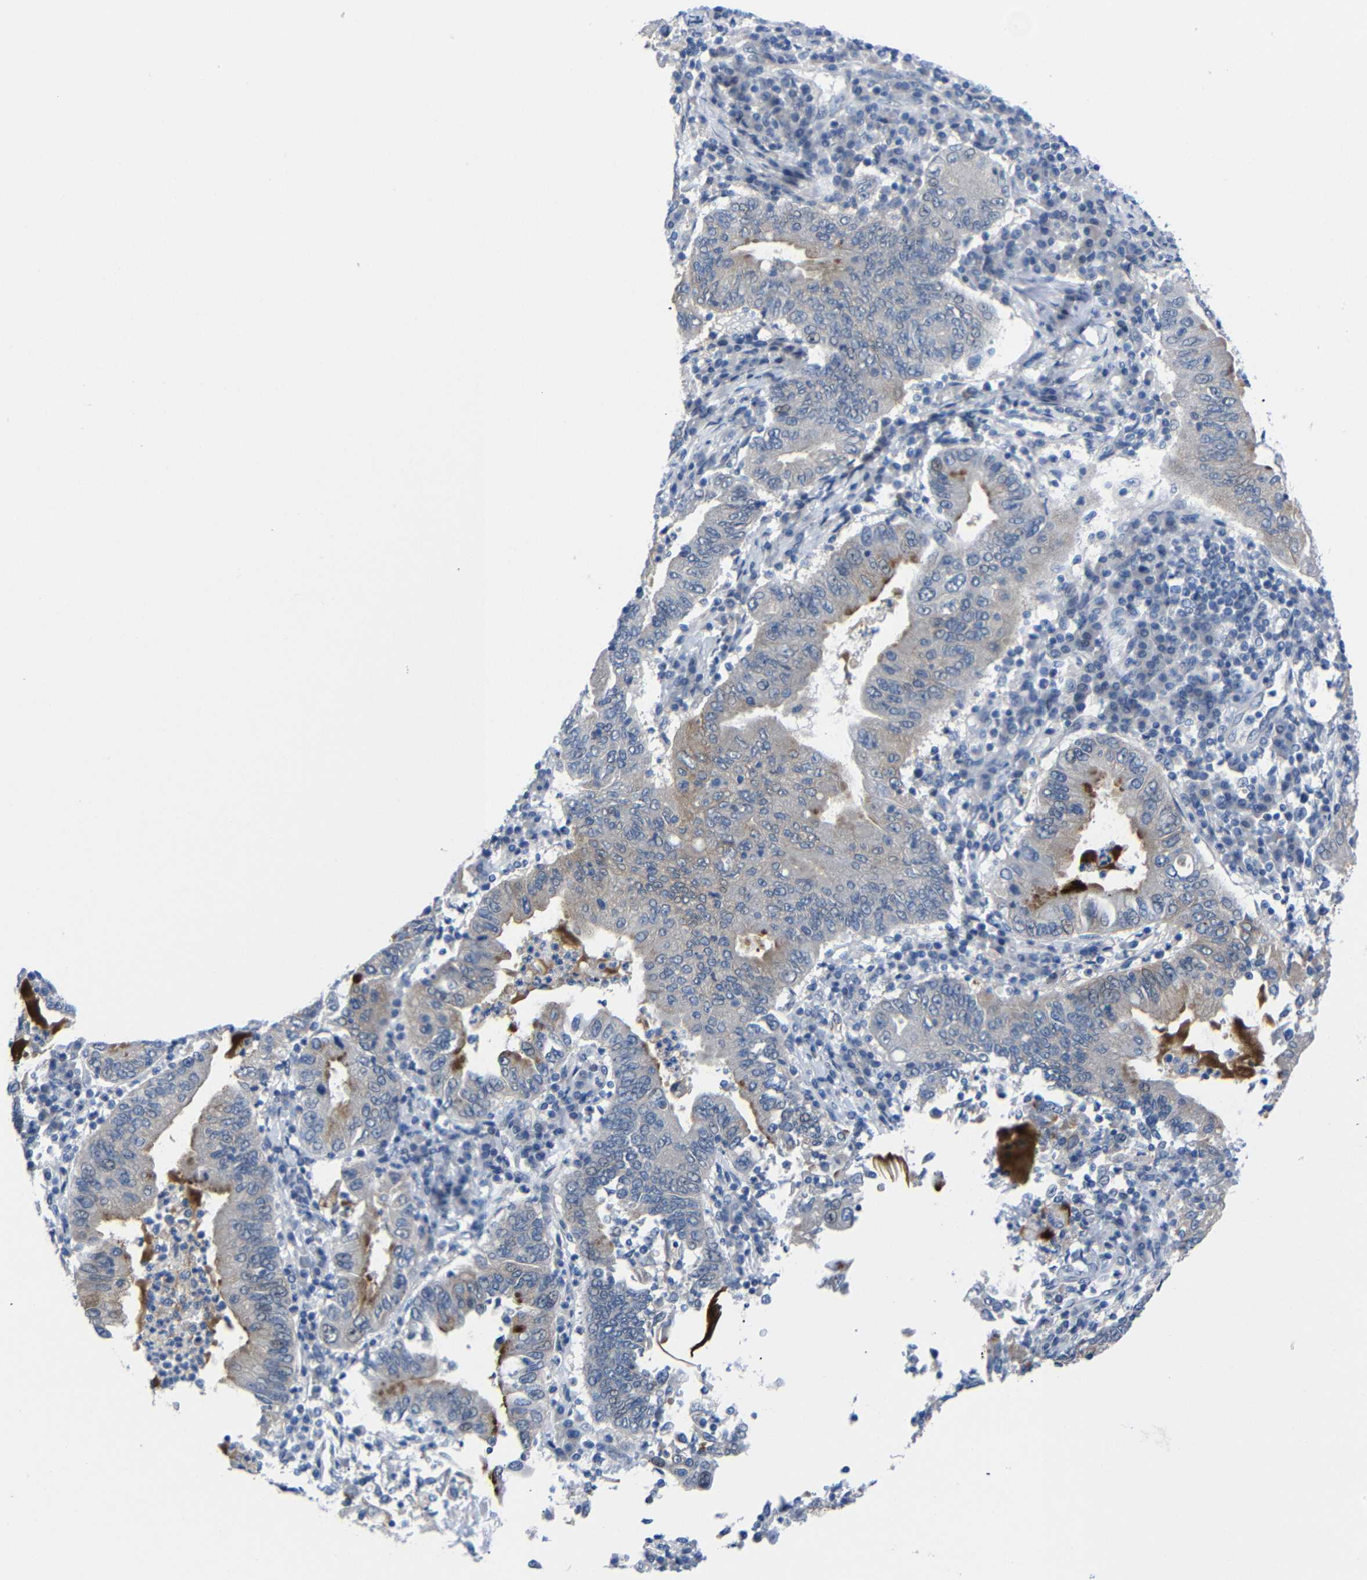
{"staining": {"intensity": "negative", "quantity": "none", "location": "none"}, "tissue": "stomach cancer", "cell_type": "Tumor cells", "image_type": "cancer", "snomed": [{"axis": "morphology", "description": "Normal tissue, NOS"}, {"axis": "morphology", "description": "Adenocarcinoma, NOS"}, {"axis": "topography", "description": "Esophagus"}, {"axis": "topography", "description": "Stomach, upper"}, {"axis": "topography", "description": "Peripheral nerve tissue"}], "caption": "Image shows no significant protein positivity in tumor cells of adenocarcinoma (stomach). (Immunohistochemistry, brightfield microscopy, high magnification).", "gene": "CMTM1", "patient": {"sex": "male", "age": 62}}